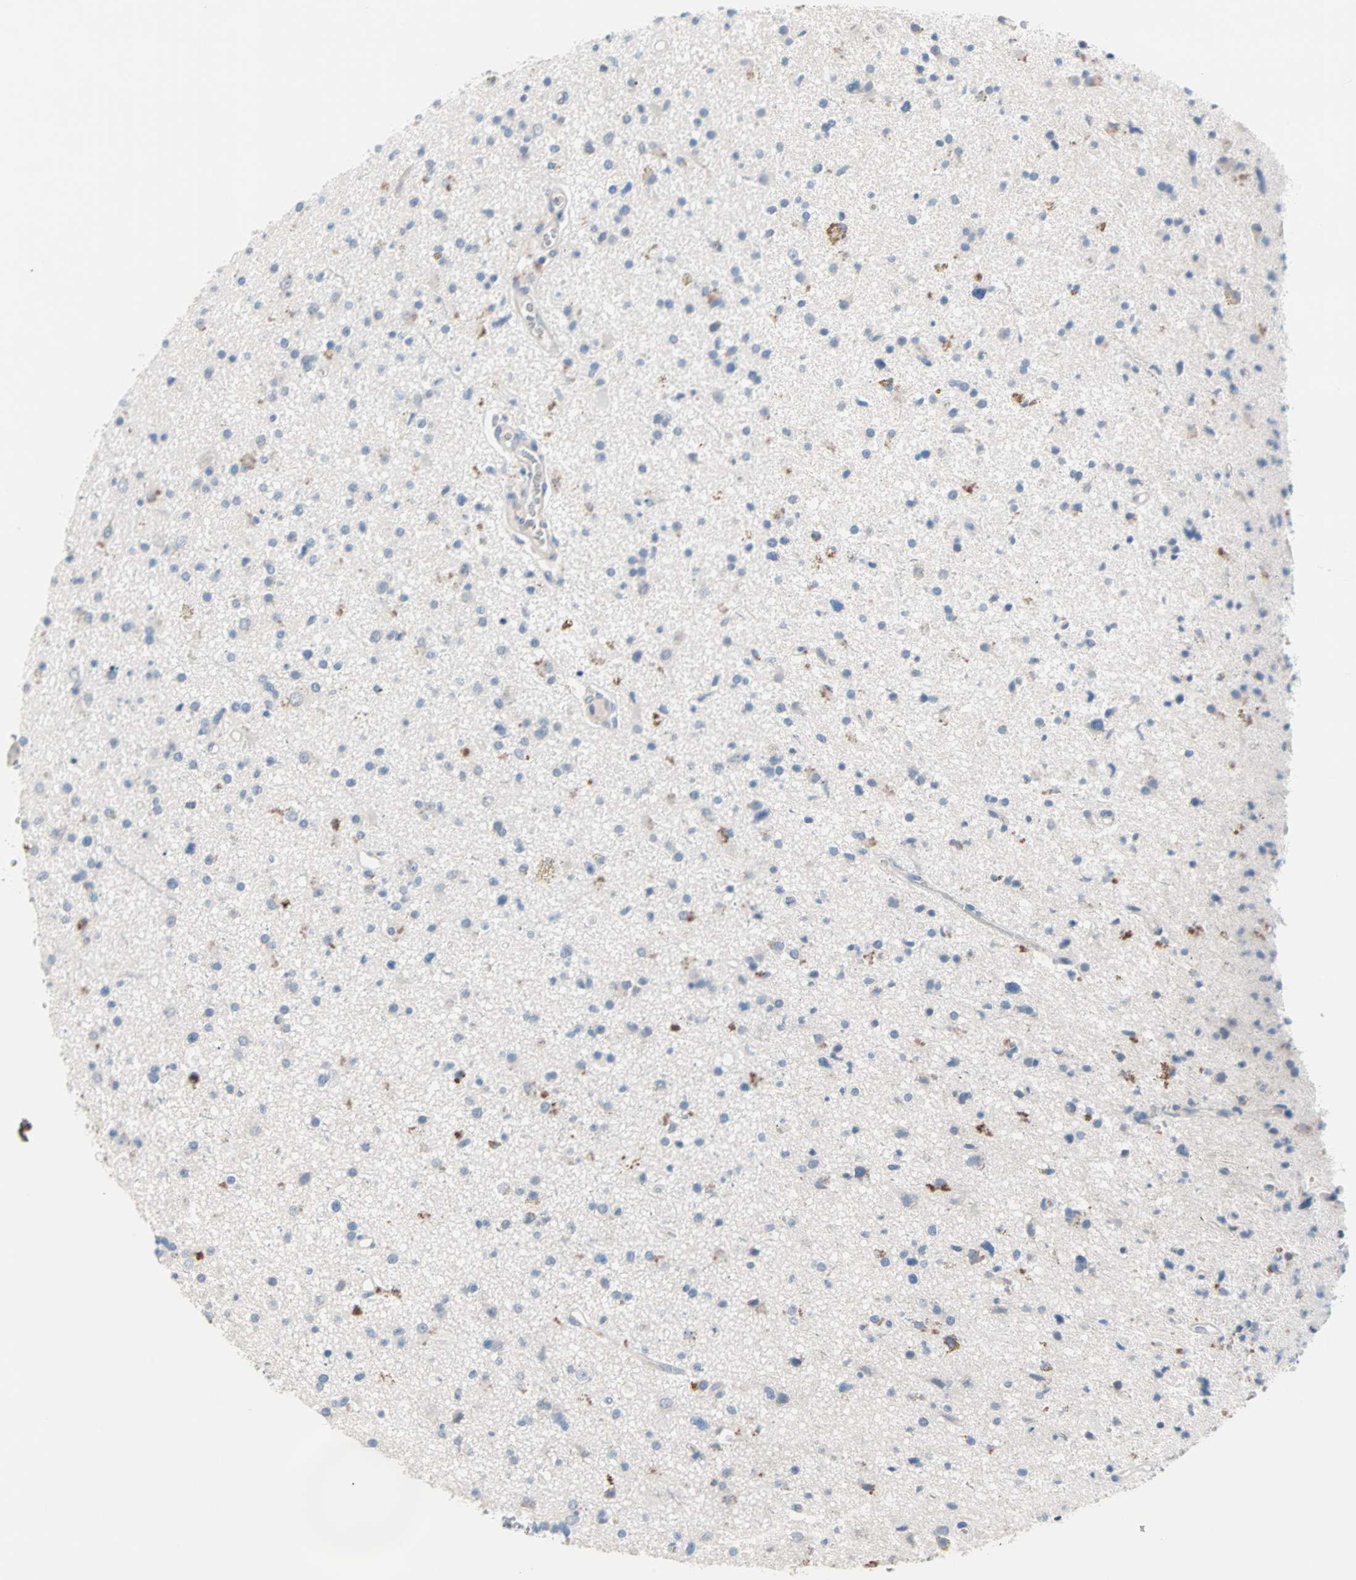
{"staining": {"intensity": "negative", "quantity": "none", "location": "none"}, "tissue": "glioma", "cell_type": "Tumor cells", "image_type": "cancer", "snomed": [{"axis": "morphology", "description": "Glioma, malignant, High grade"}, {"axis": "topography", "description": "Brain"}], "caption": "Malignant high-grade glioma was stained to show a protein in brown. There is no significant expression in tumor cells.", "gene": "ULBP1", "patient": {"sex": "male", "age": 33}}